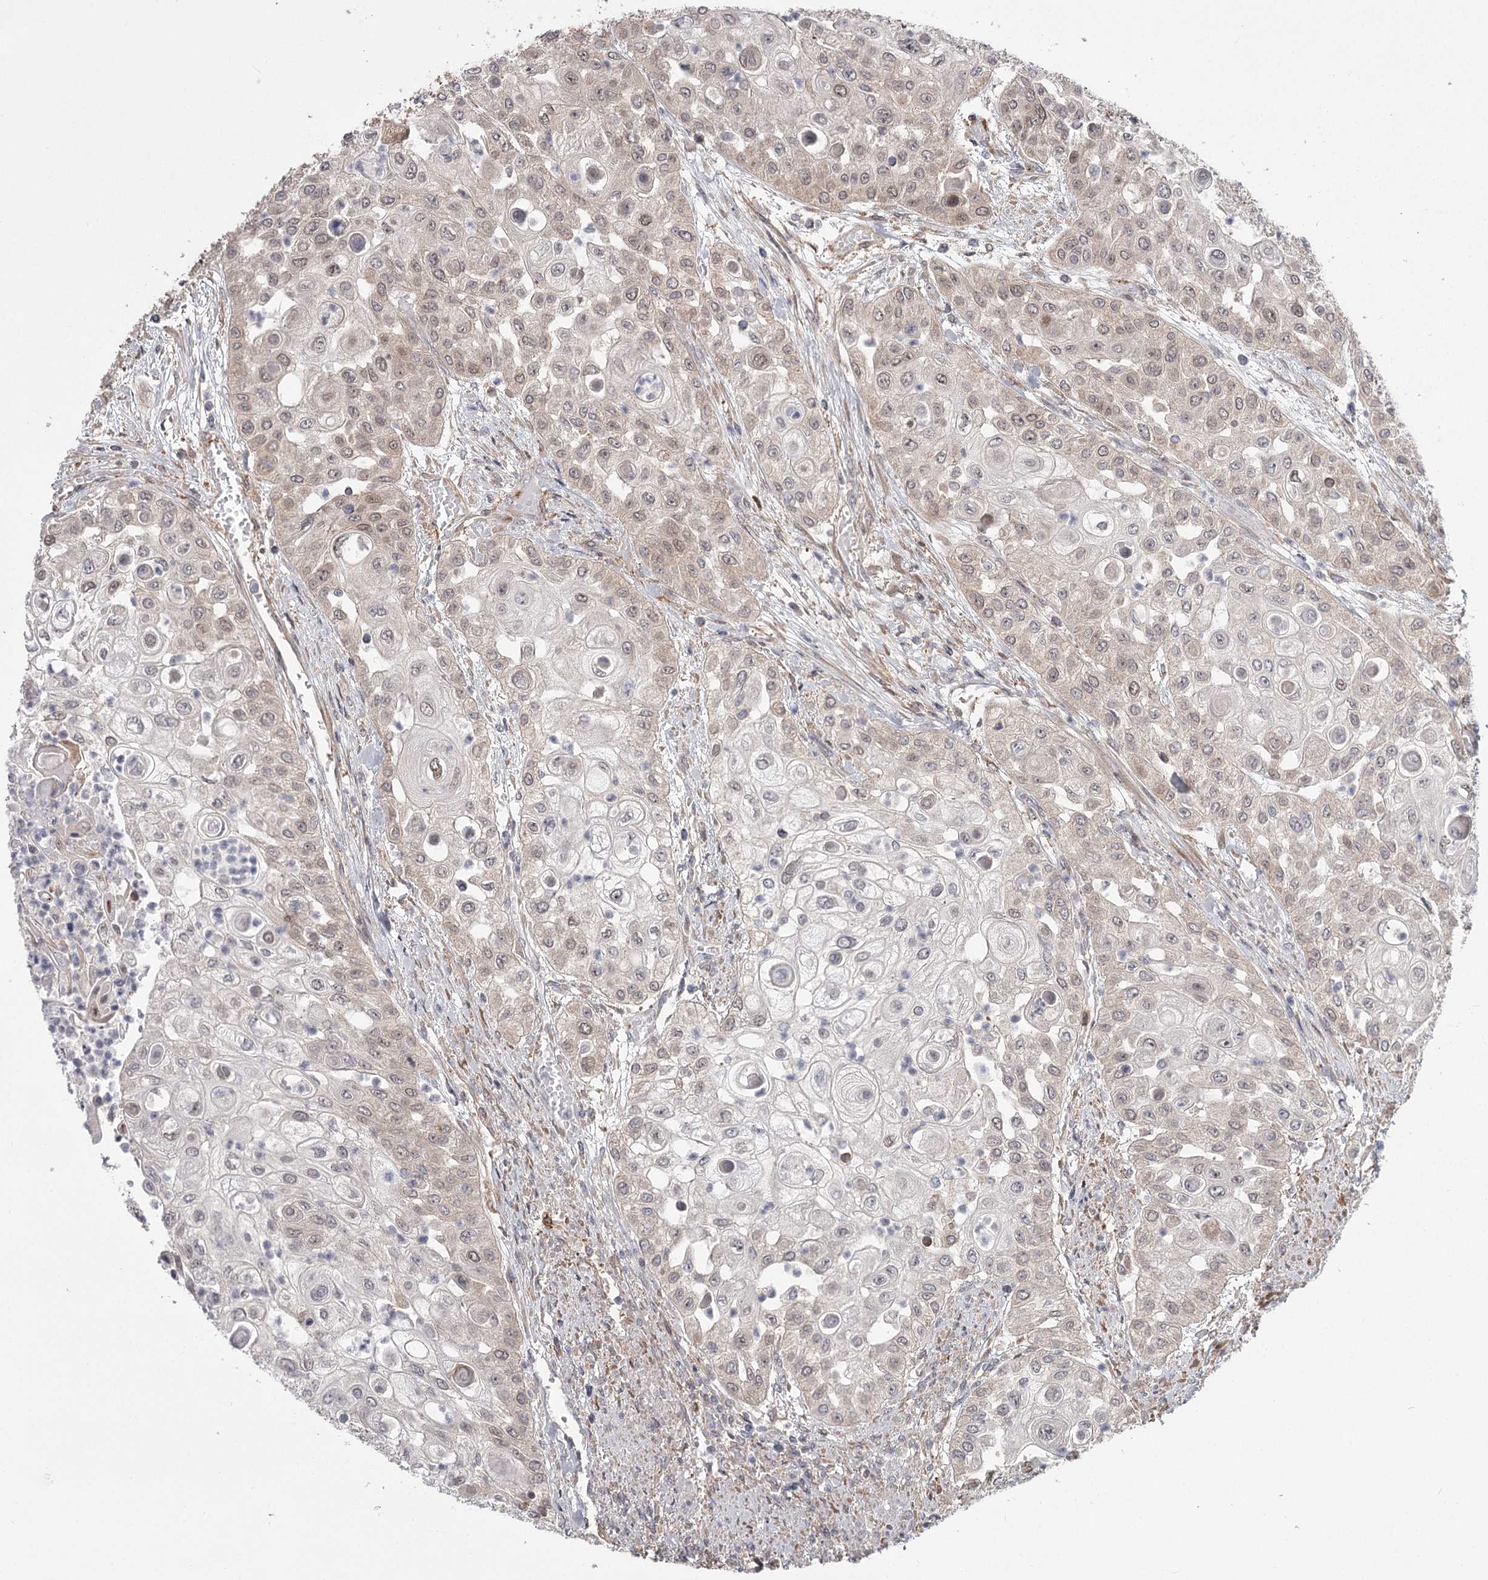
{"staining": {"intensity": "weak", "quantity": "<25%", "location": "nuclear"}, "tissue": "urothelial cancer", "cell_type": "Tumor cells", "image_type": "cancer", "snomed": [{"axis": "morphology", "description": "Urothelial carcinoma, High grade"}, {"axis": "topography", "description": "Urinary bladder"}], "caption": "There is no significant expression in tumor cells of urothelial carcinoma (high-grade).", "gene": "CCNG2", "patient": {"sex": "female", "age": 79}}